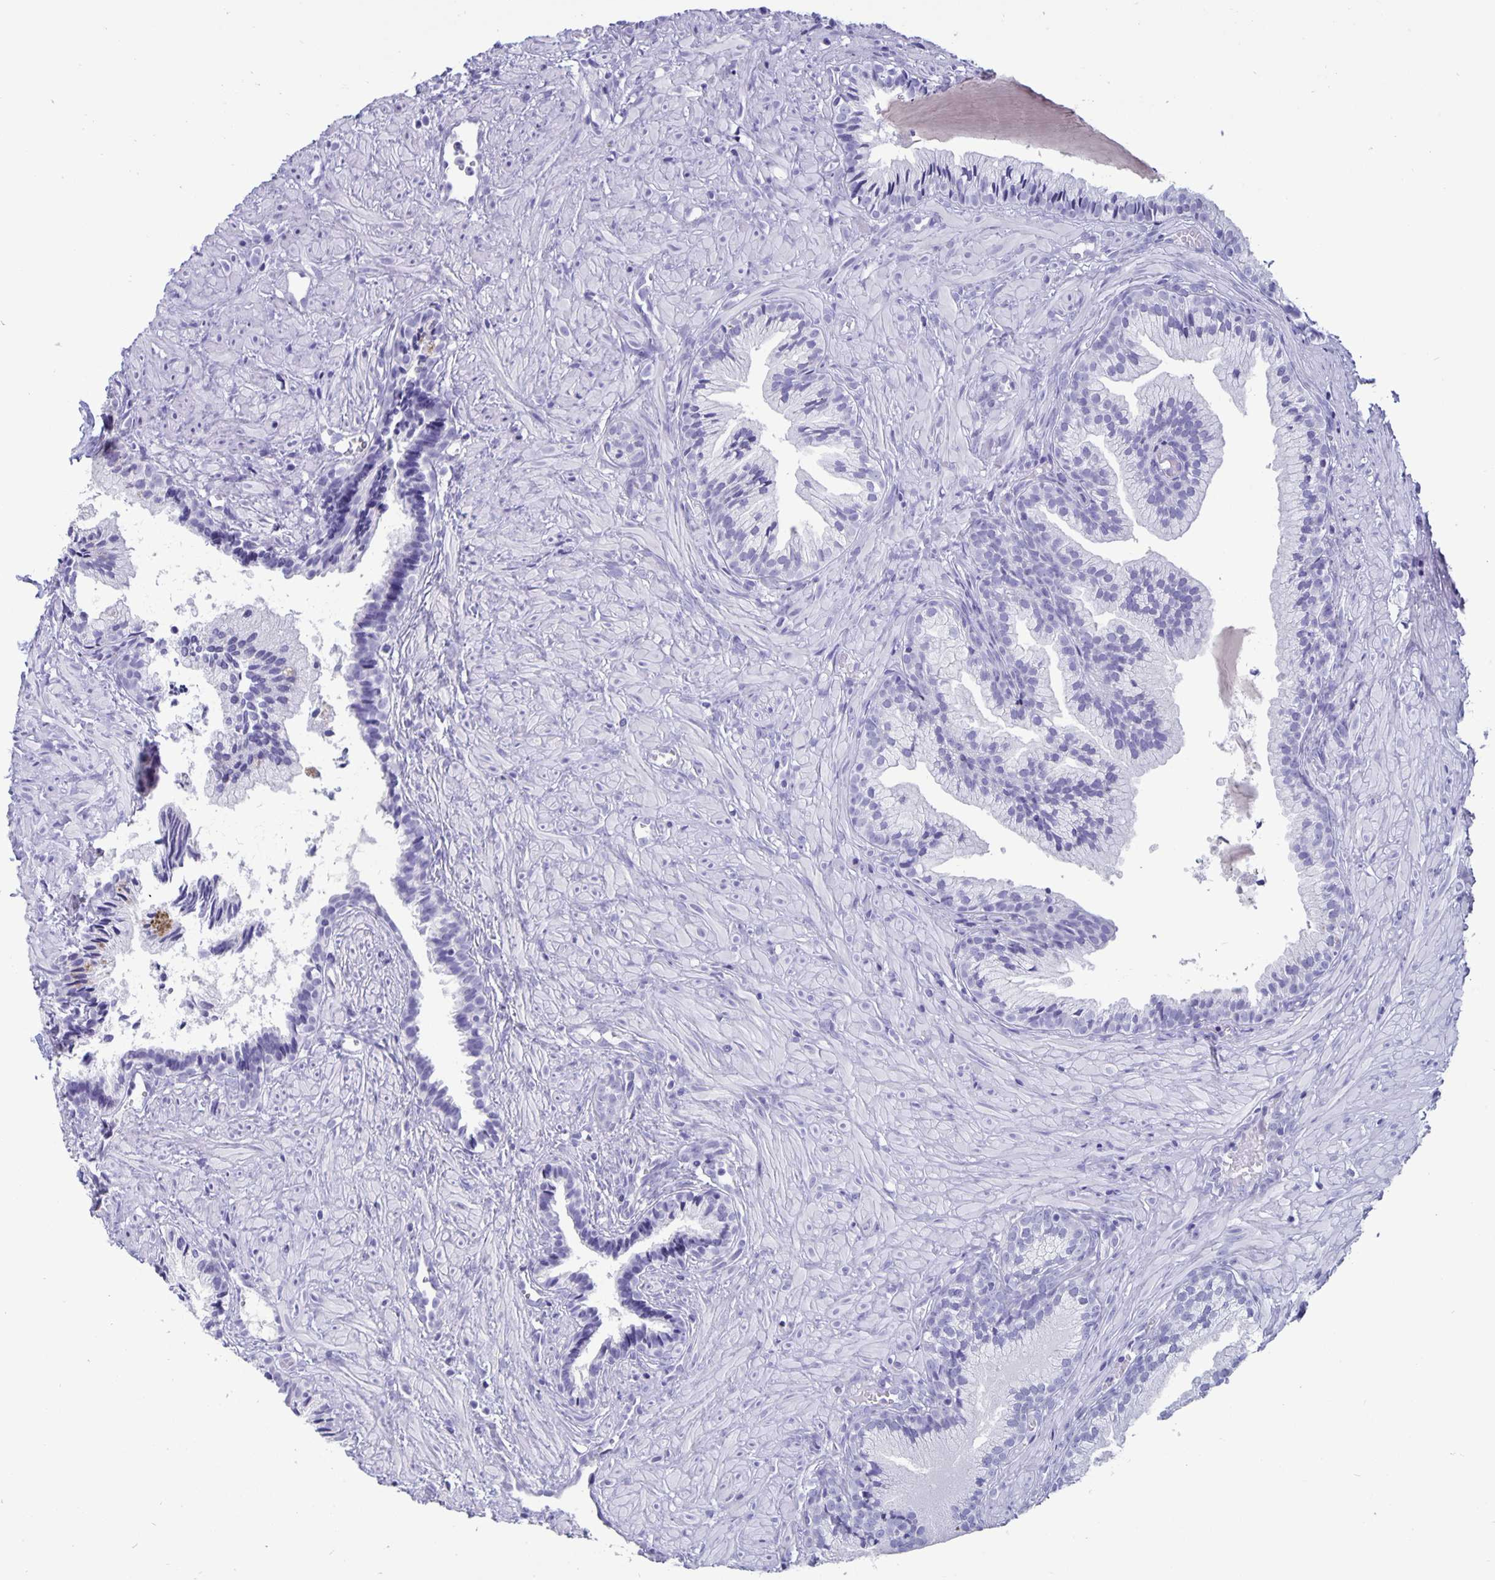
{"staining": {"intensity": "negative", "quantity": "none", "location": "none"}, "tissue": "prostate cancer", "cell_type": "Tumor cells", "image_type": "cancer", "snomed": [{"axis": "morphology", "description": "Adenocarcinoma, High grade"}, {"axis": "topography", "description": "Prostate"}], "caption": "IHC photomicrograph of human prostate high-grade adenocarcinoma stained for a protein (brown), which exhibits no positivity in tumor cells.", "gene": "BPIFA3", "patient": {"sex": "male", "age": 81}}